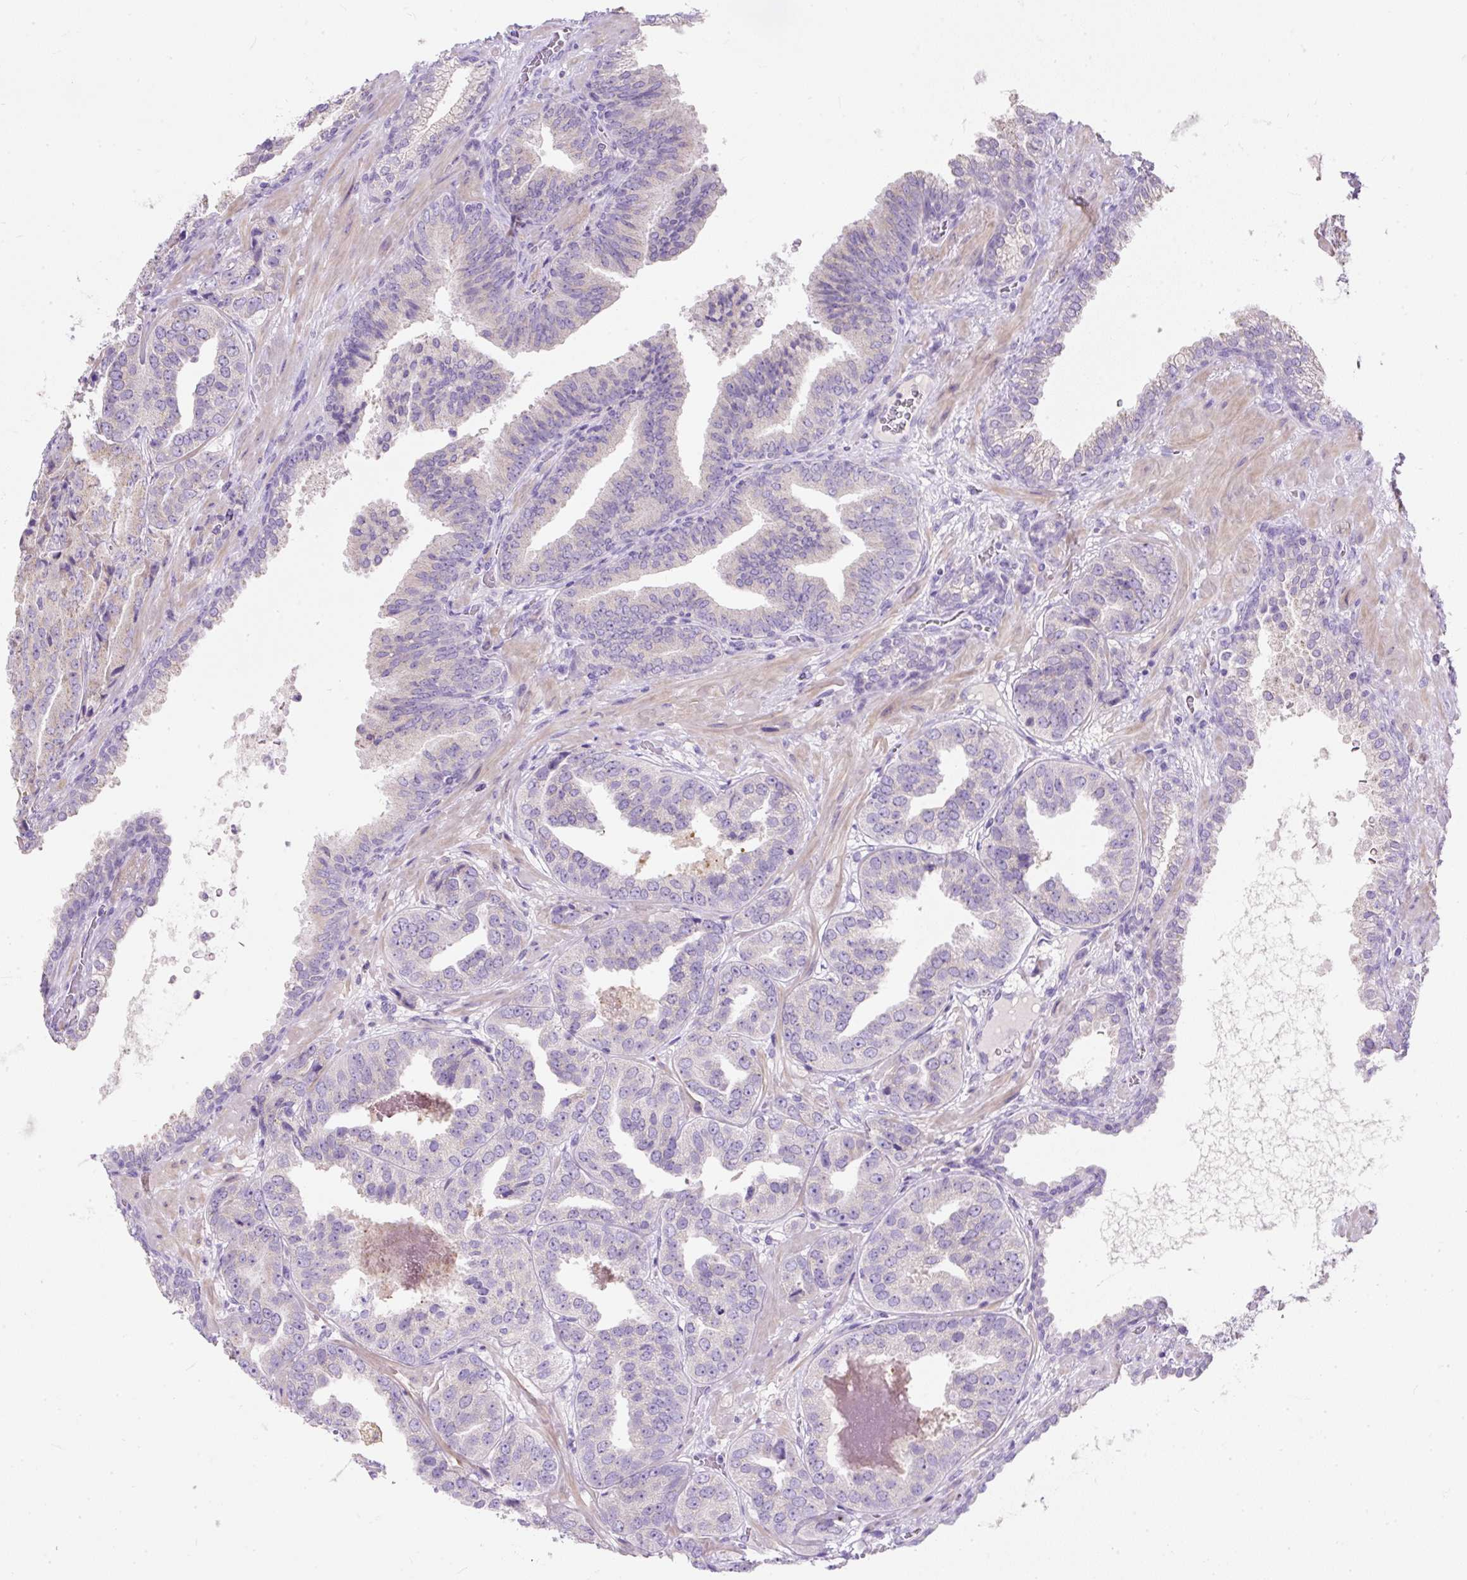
{"staining": {"intensity": "negative", "quantity": "none", "location": "none"}, "tissue": "prostate cancer", "cell_type": "Tumor cells", "image_type": "cancer", "snomed": [{"axis": "morphology", "description": "Adenocarcinoma, High grade"}, {"axis": "topography", "description": "Prostate"}], "caption": "A photomicrograph of human high-grade adenocarcinoma (prostate) is negative for staining in tumor cells.", "gene": "SUSD5", "patient": {"sex": "male", "age": 63}}